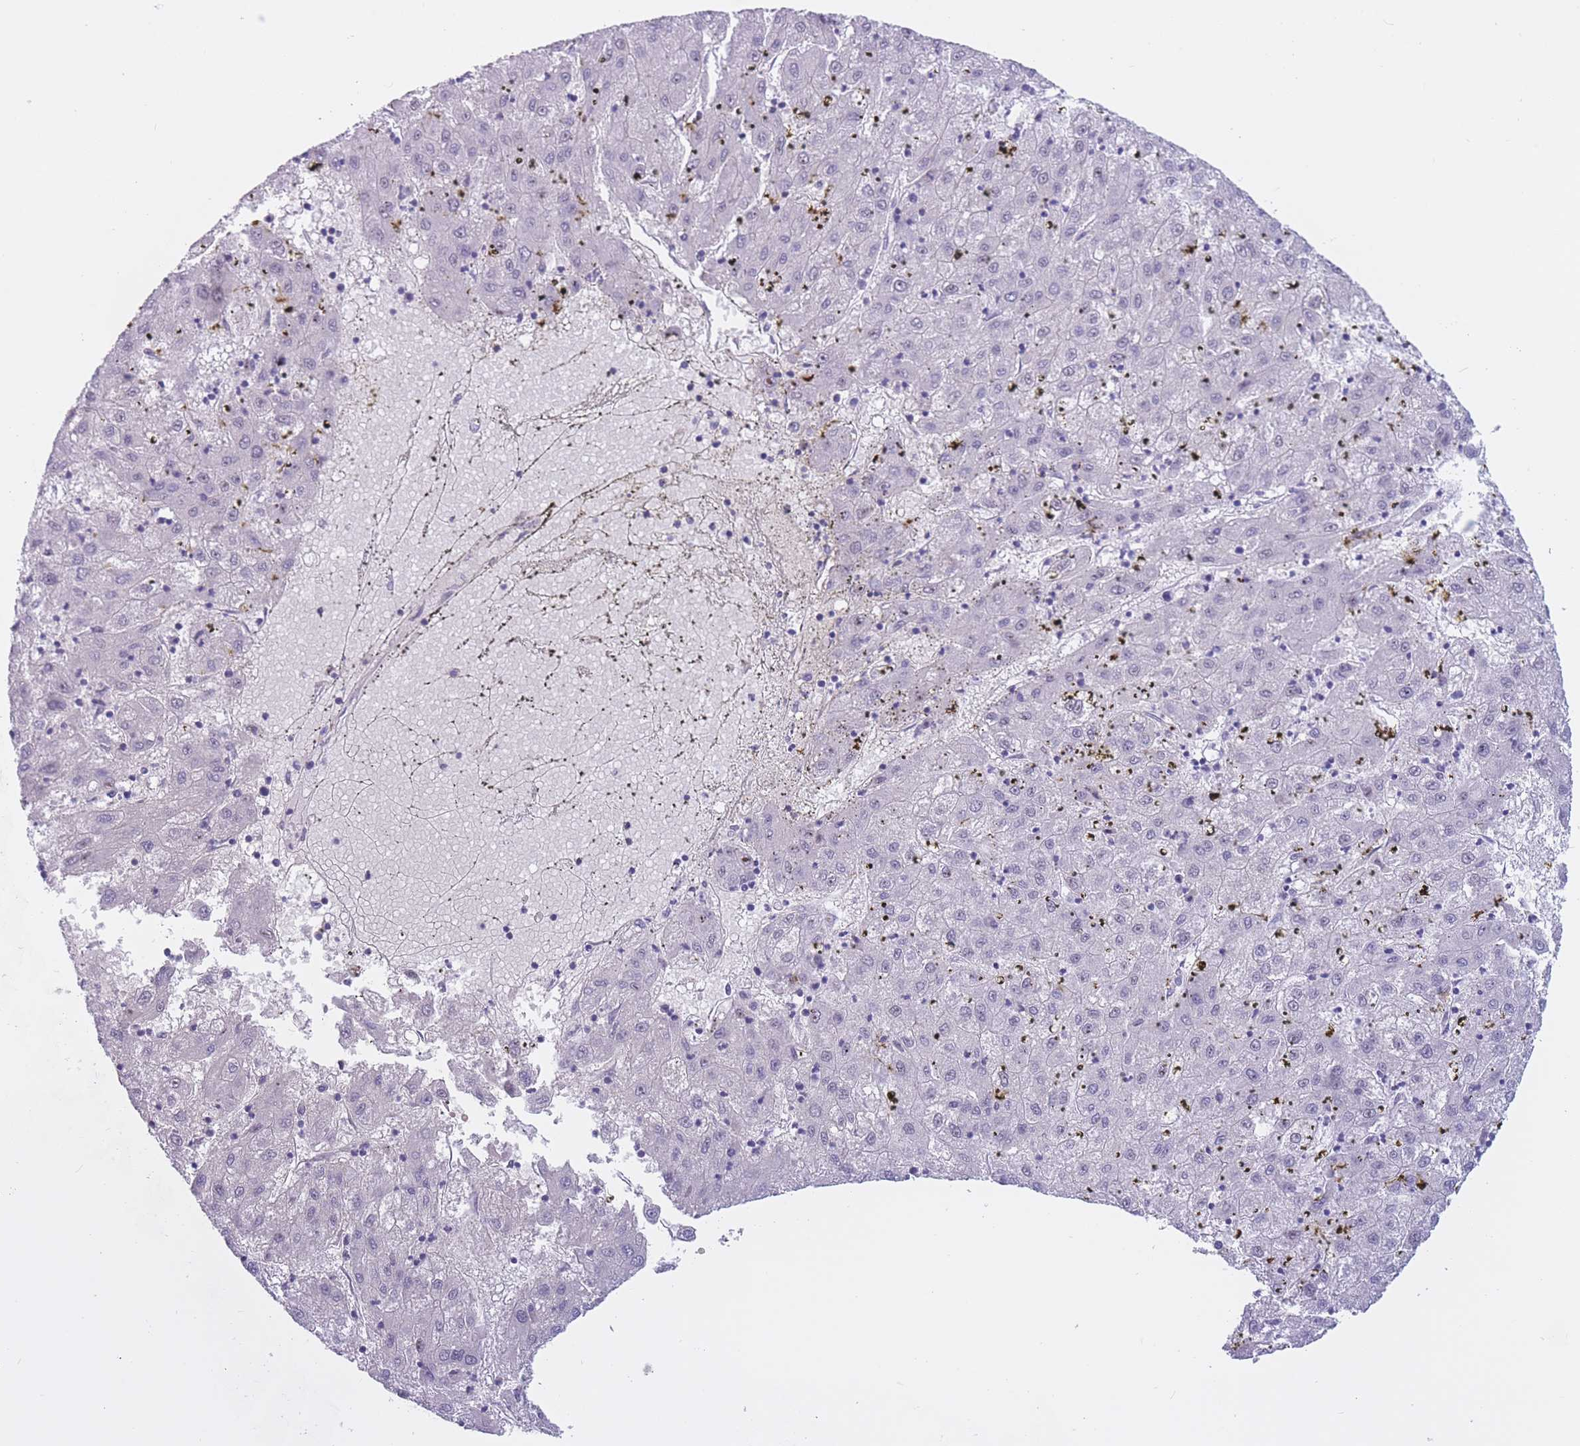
{"staining": {"intensity": "negative", "quantity": "none", "location": "none"}, "tissue": "liver cancer", "cell_type": "Tumor cells", "image_type": "cancer", "snomed": [{"axis": "morphology", "description": "Carcinoma, Hepatocellular, NOS"}, {"axis": "topography", "description": "Liver"}], "caption": "Human liver cancer (hepatocellular carcinoma) stained for a protein using IHC shows no expression in tumor cells.", "gene": "BOP1", "patient": {"sex": "male", "age": 72}}